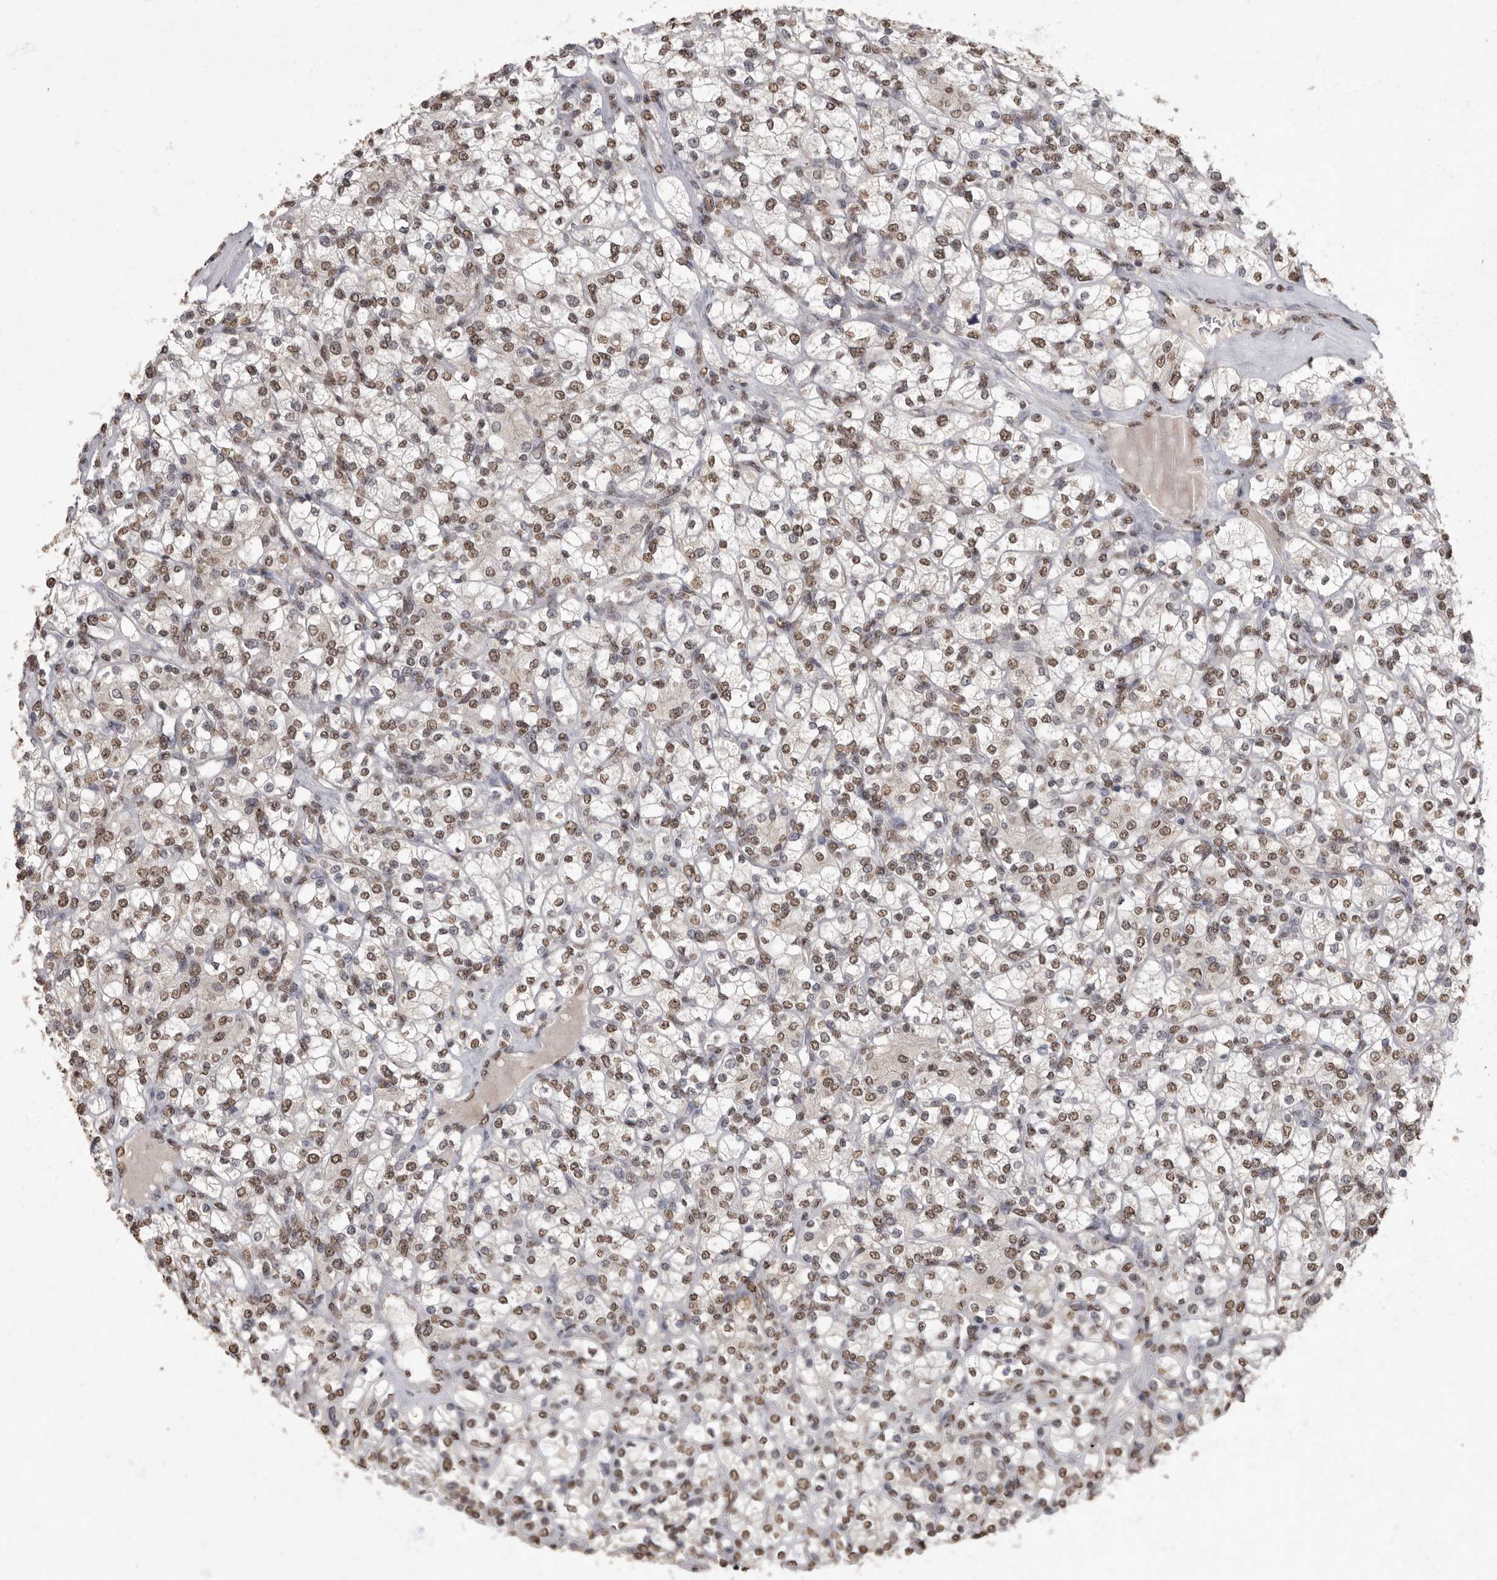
{"staining": {"intensity": "moderate", "quantity": ">75%", "location": "nuclear"}, "tissue": "renal cancer", "cell_type": "Tumor cells", "image_type": "cancer", "snomed": [{"axis": "morphology", "description": "Adenocarcinoma, NOS"}, {"axis": "topography", "description": "Kidney"}], "caption": "A brown stain labels moderate nuclear staining of a protein in renal adenocarcinoma tumor cells. (Stains: DAB in brown, nuclei in blue, Microscopy: brightfield microscopy at high magnification).", "gene": "NBL1", "patient": {"sex": "male", "age": 77}}